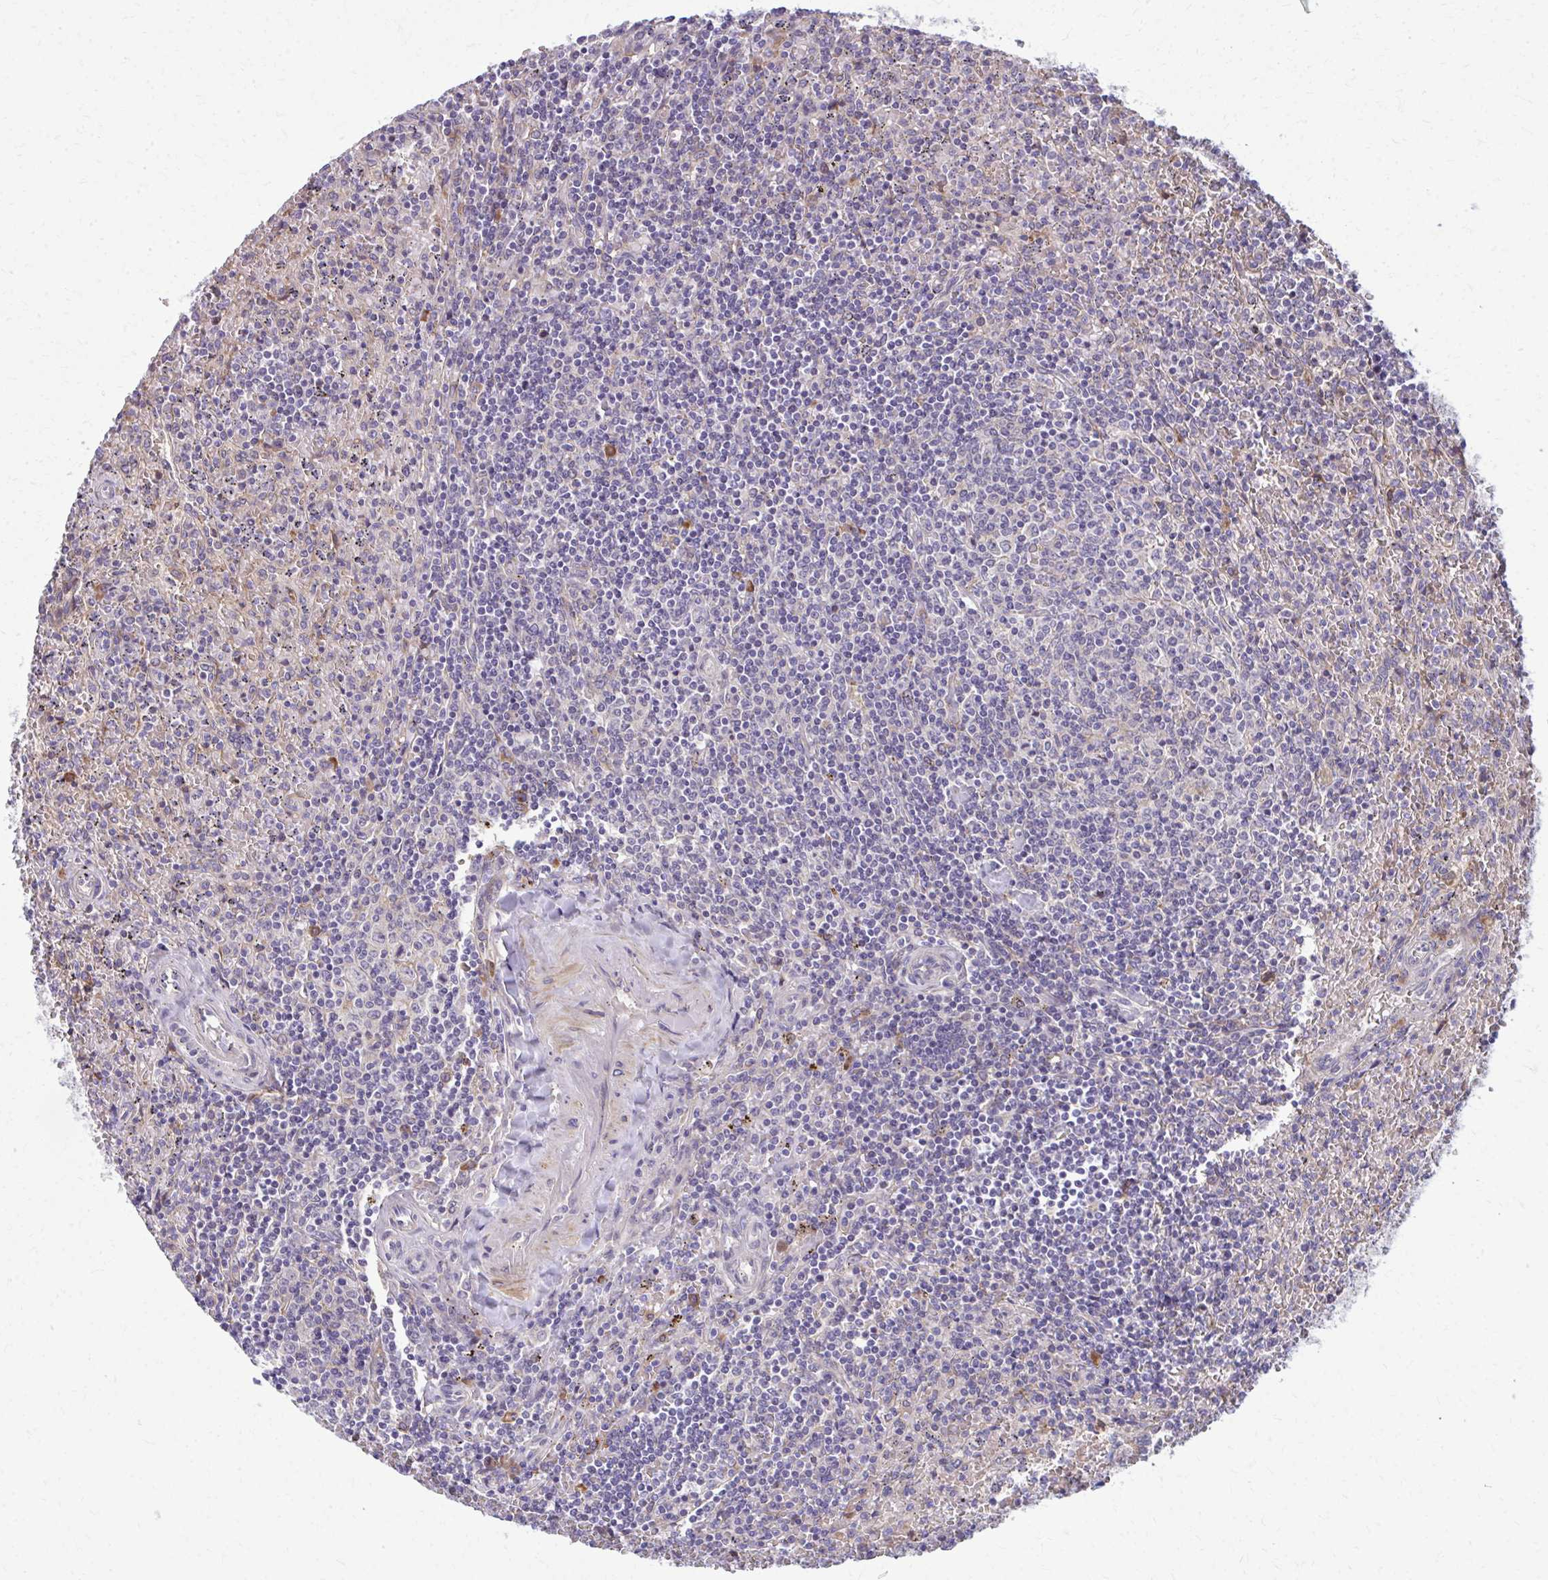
{"staining": {"intensity": "negative", "quantity": "none", "location": "none"}, "tissue": "lymphoma", "cell_type": "Tumor cells", "image_type": "cancer", "snomed": [{"axis": "morphology", "description": "Malignant lymphoma, non-Hodgkin's type, Low grade"}, {"axis": "topography", "description": "Spleen"}], "caption": "Human low-grade malignant lymphoma, non-Hodgkin's type stained for a protein using immunohistochemistry reveals no expression in tumor cells.", "gene": "CEMP1", "patient": {"sex": "female", "age": 64}}